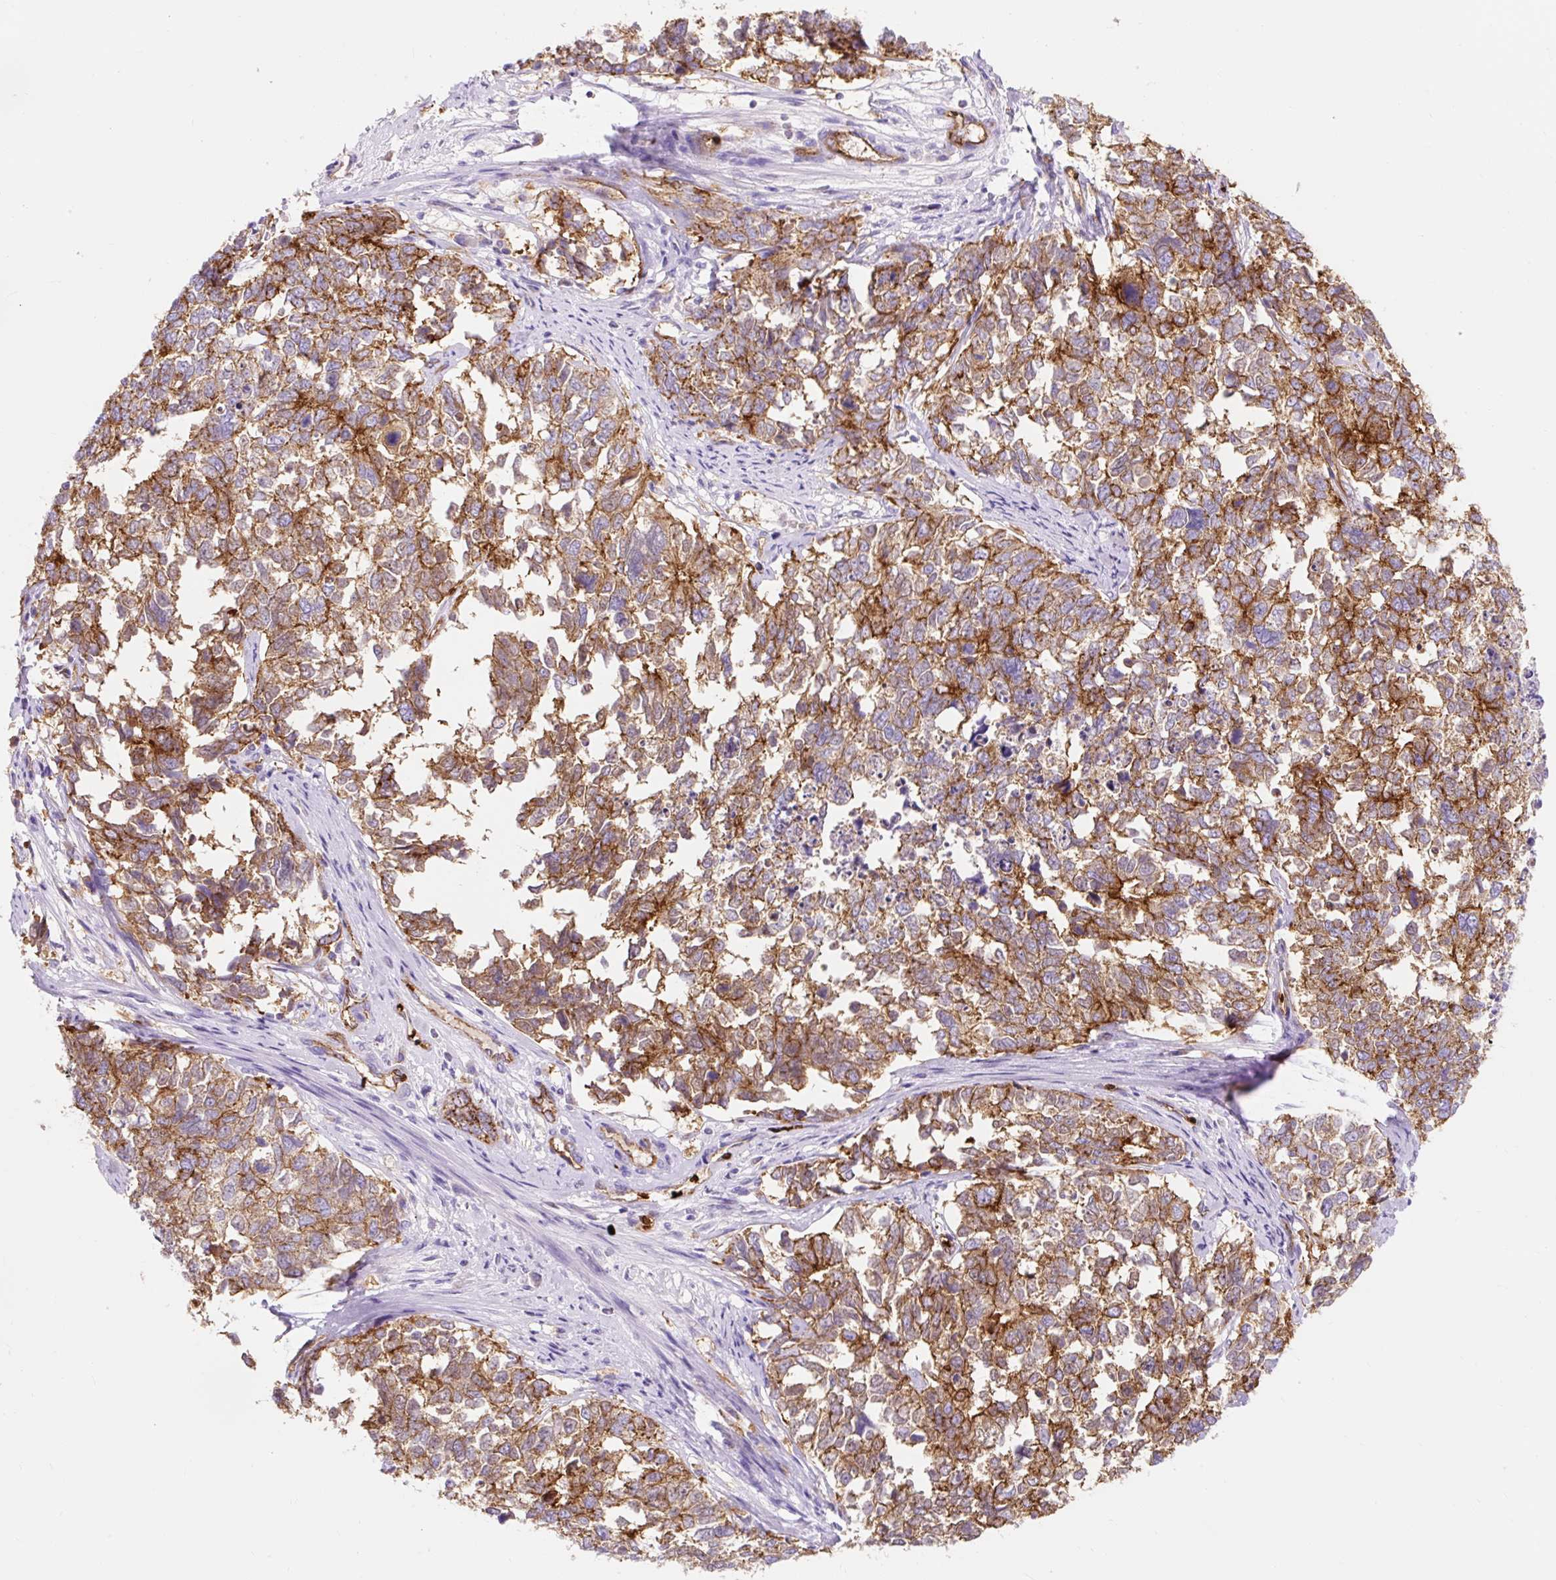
{"staining": {"intensity": "strong", "quantity": ">75%", "location": "cytoplasmic/membranous"}, "tissue": "cervical cancer", "cell_type": "Tumor cells", "image_type": "cancer", "snomed": [{"axis": "morphology", "description": "Squamous cell carcinoma, NOS"}, {"axis": "topography", "description": "Cervix"}], "caption": "Cervical squamous cell carcinoma was stained to show a protein in brown. There is high levels of strong cytoplasmic/membranous staining in approximately >75% of tumor cells.", "gene": "HIP1R", "patient": {"sex": "female", "age": 63}}